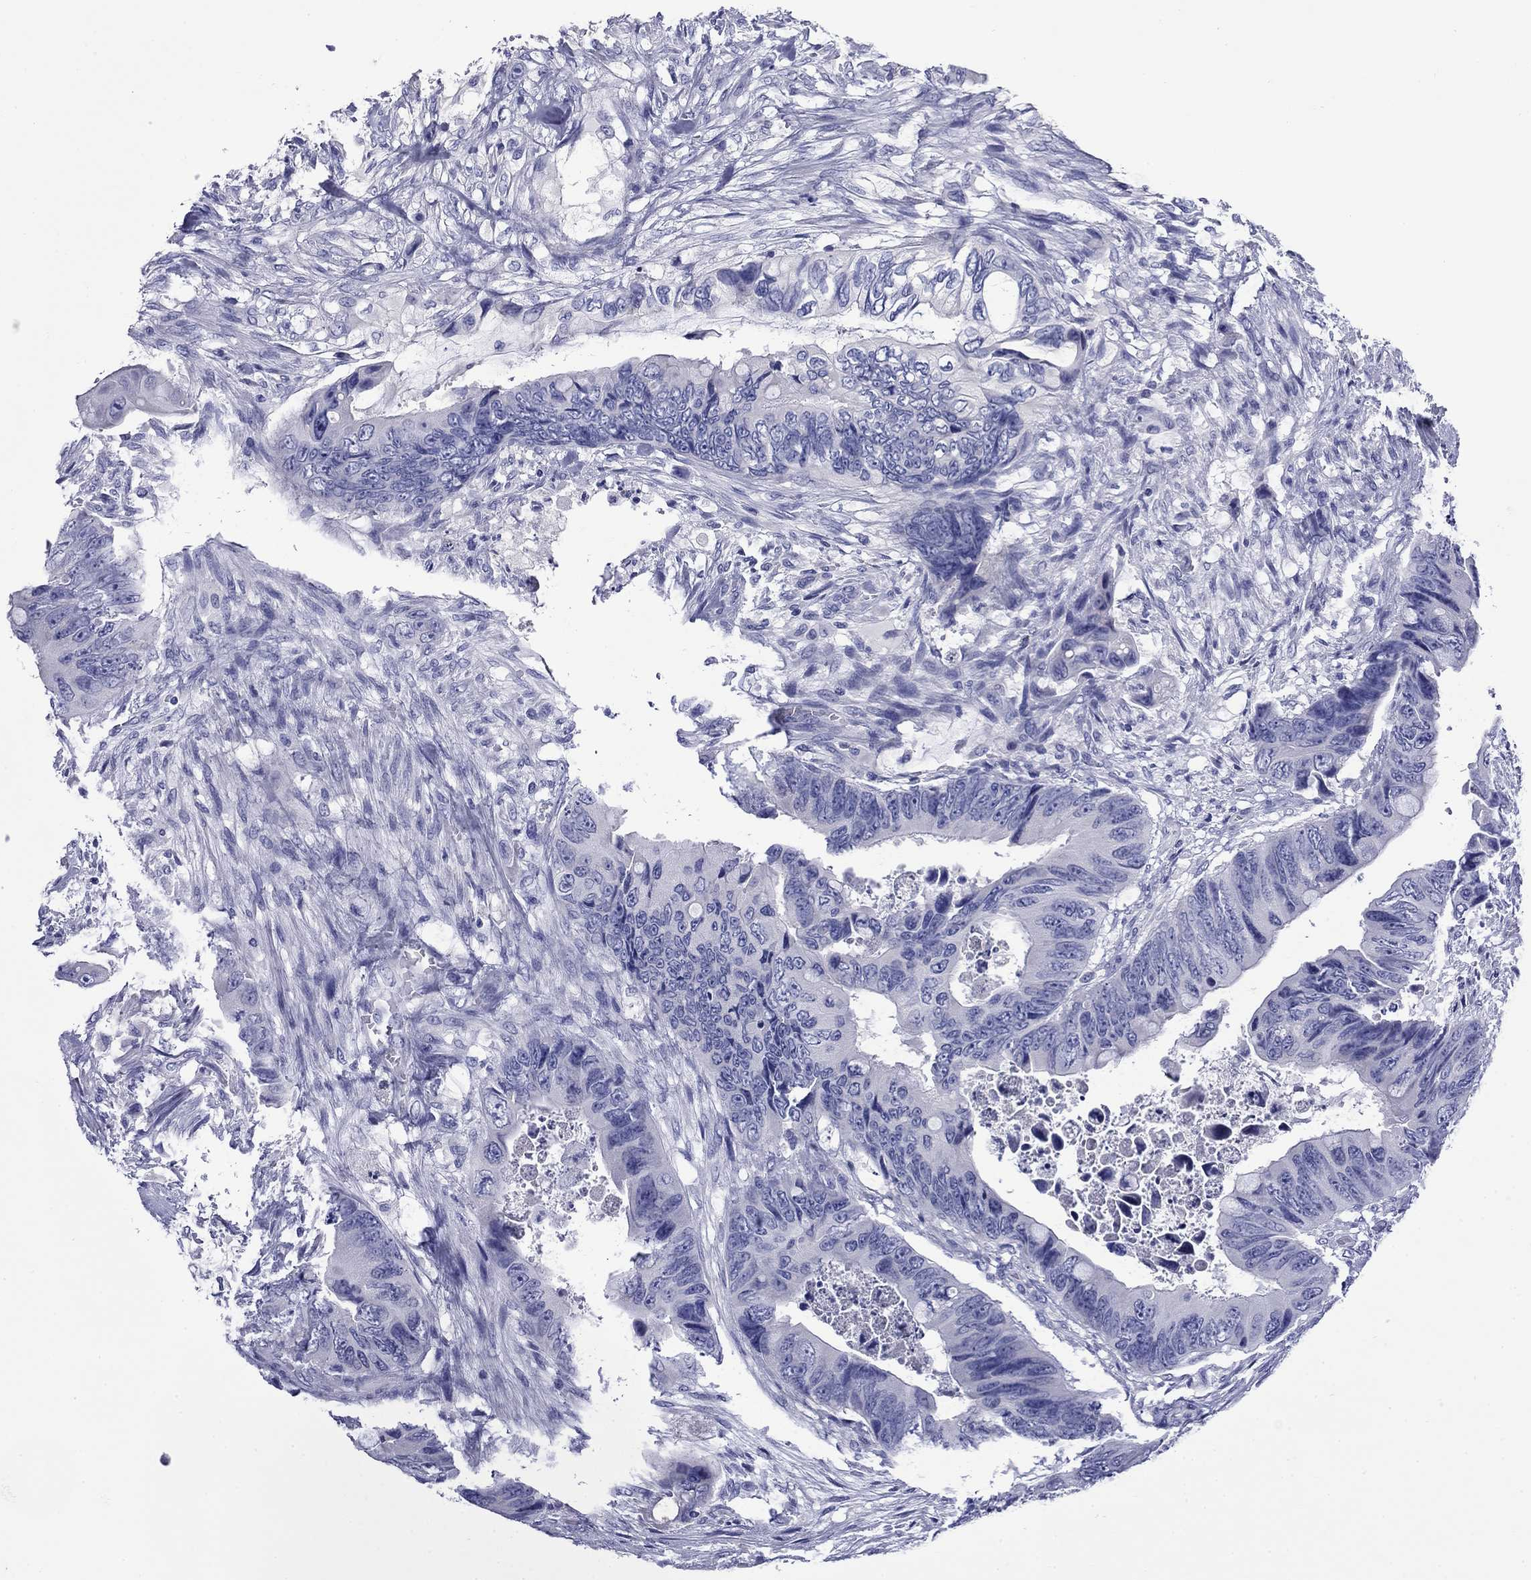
{"staining": {"intensity": "negative", "quantity": "none", "location": "none"}, "tissue": "colorectal cancer", "cell_type": "Tumor cells", "image_type": "cancer", "snomed": [{"axis": "morphology", "description": "Adenocarcinoma, NOS"}, {"axis": "topography", "description": "Rectum"}], "caption": "Immunohistochemistry image of neoplastic tissue: colorectal adenocarcinoma stained with DAB (3,3'-diaminobenzidine) displays no significant protein staining in tumor cells.", "gene": "GIP", "patient": {"sex": "male", "age": 63}}